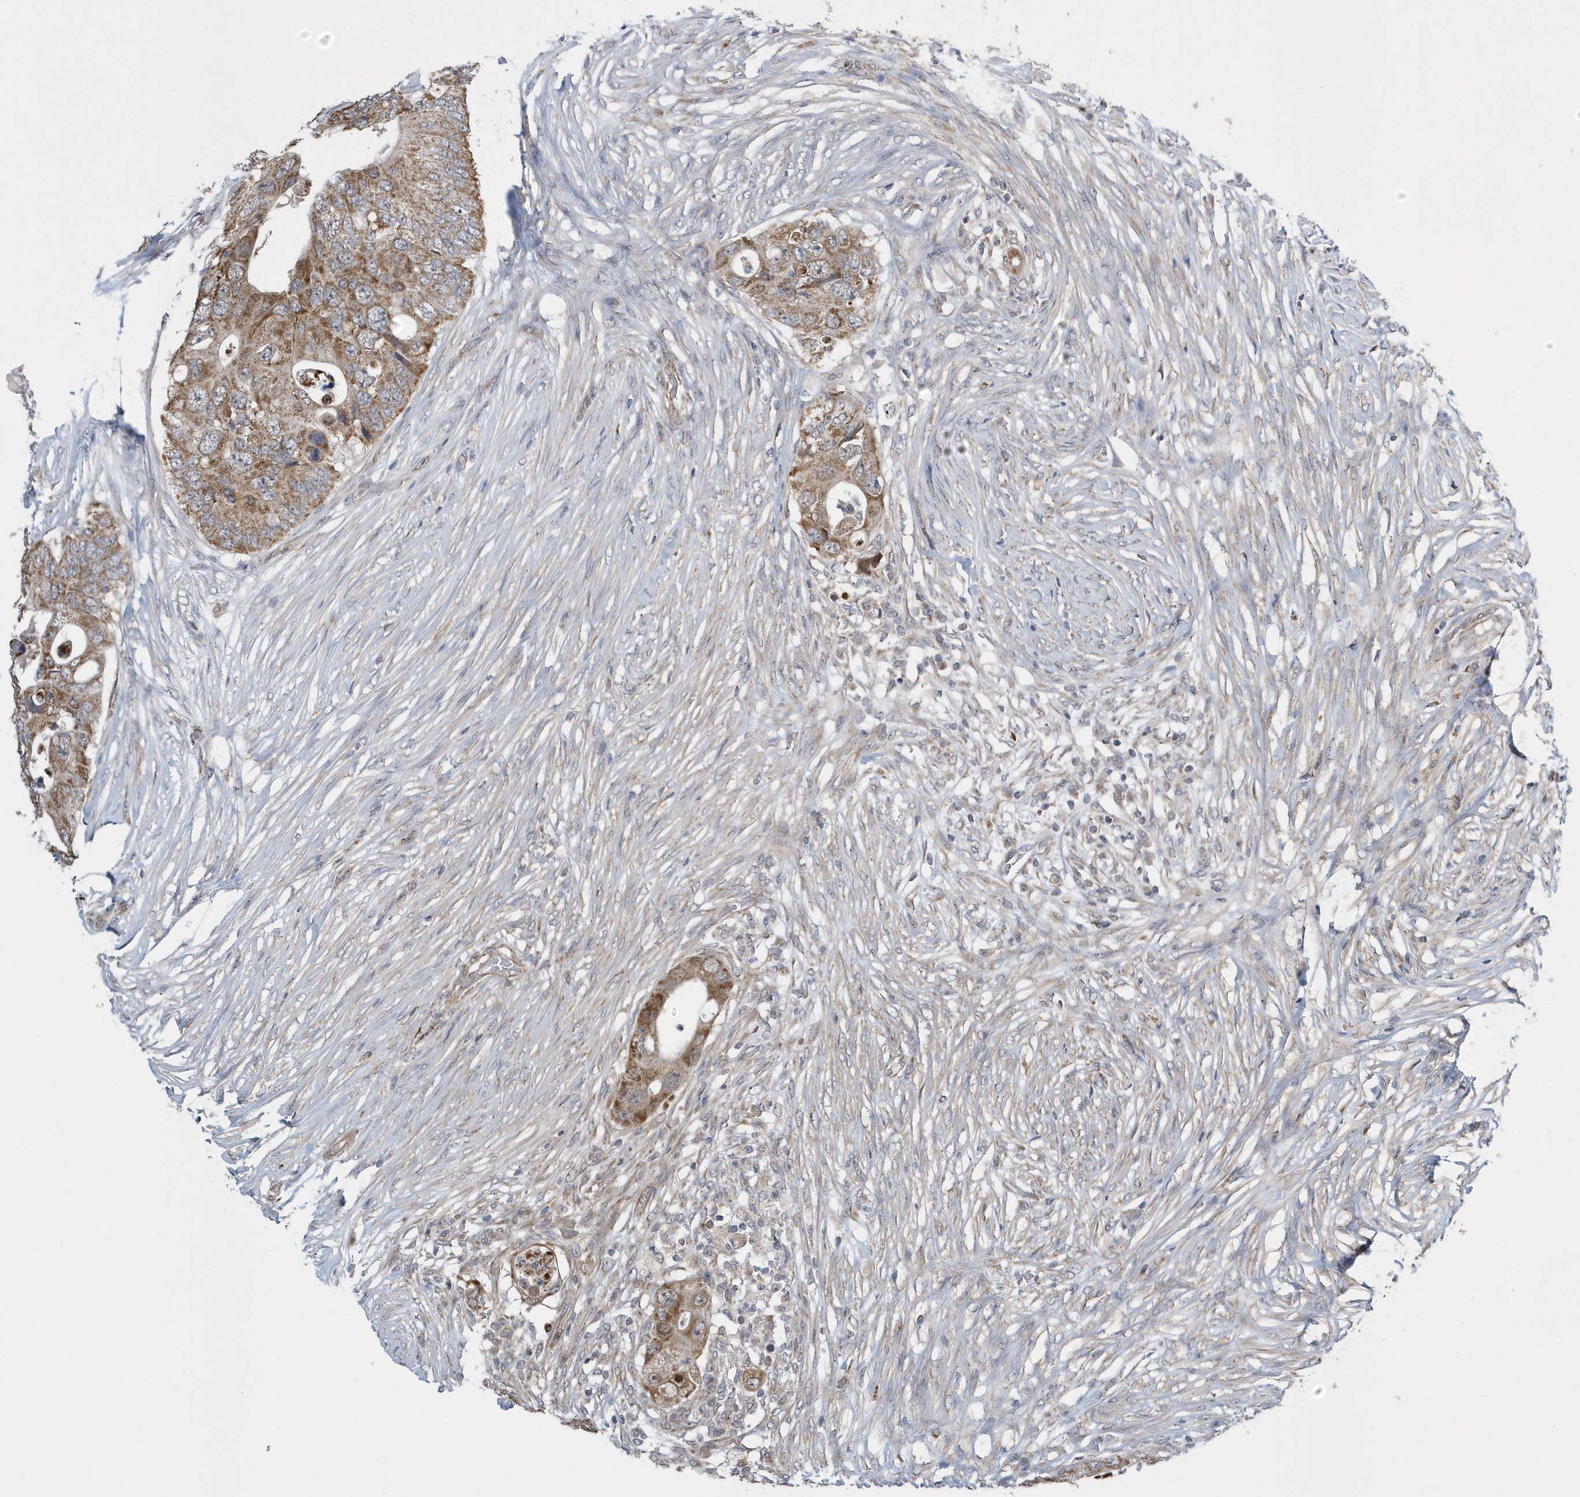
{"staining": {"intensity": "moderate", "quantity": ">75%", "location": "cytoplasmic/membranous"}, "tissue": "colorectal cancer", "cell_type": "Tumor cells", "image_type": "cancer", "snomed": [{"axis": "morphology", "description": "Adenocarcinoma, NOS"}, {"axis": "topography", "description": "Colon"}], "caption": "The image reveals a brown stain indicating the presence of a protein in the cytoplasmic/membranous of tumor cells in colorectal cancer (adenocarcinoma).", "gene": "SLX9", "patient": {"sex": "male", "age": 71}}